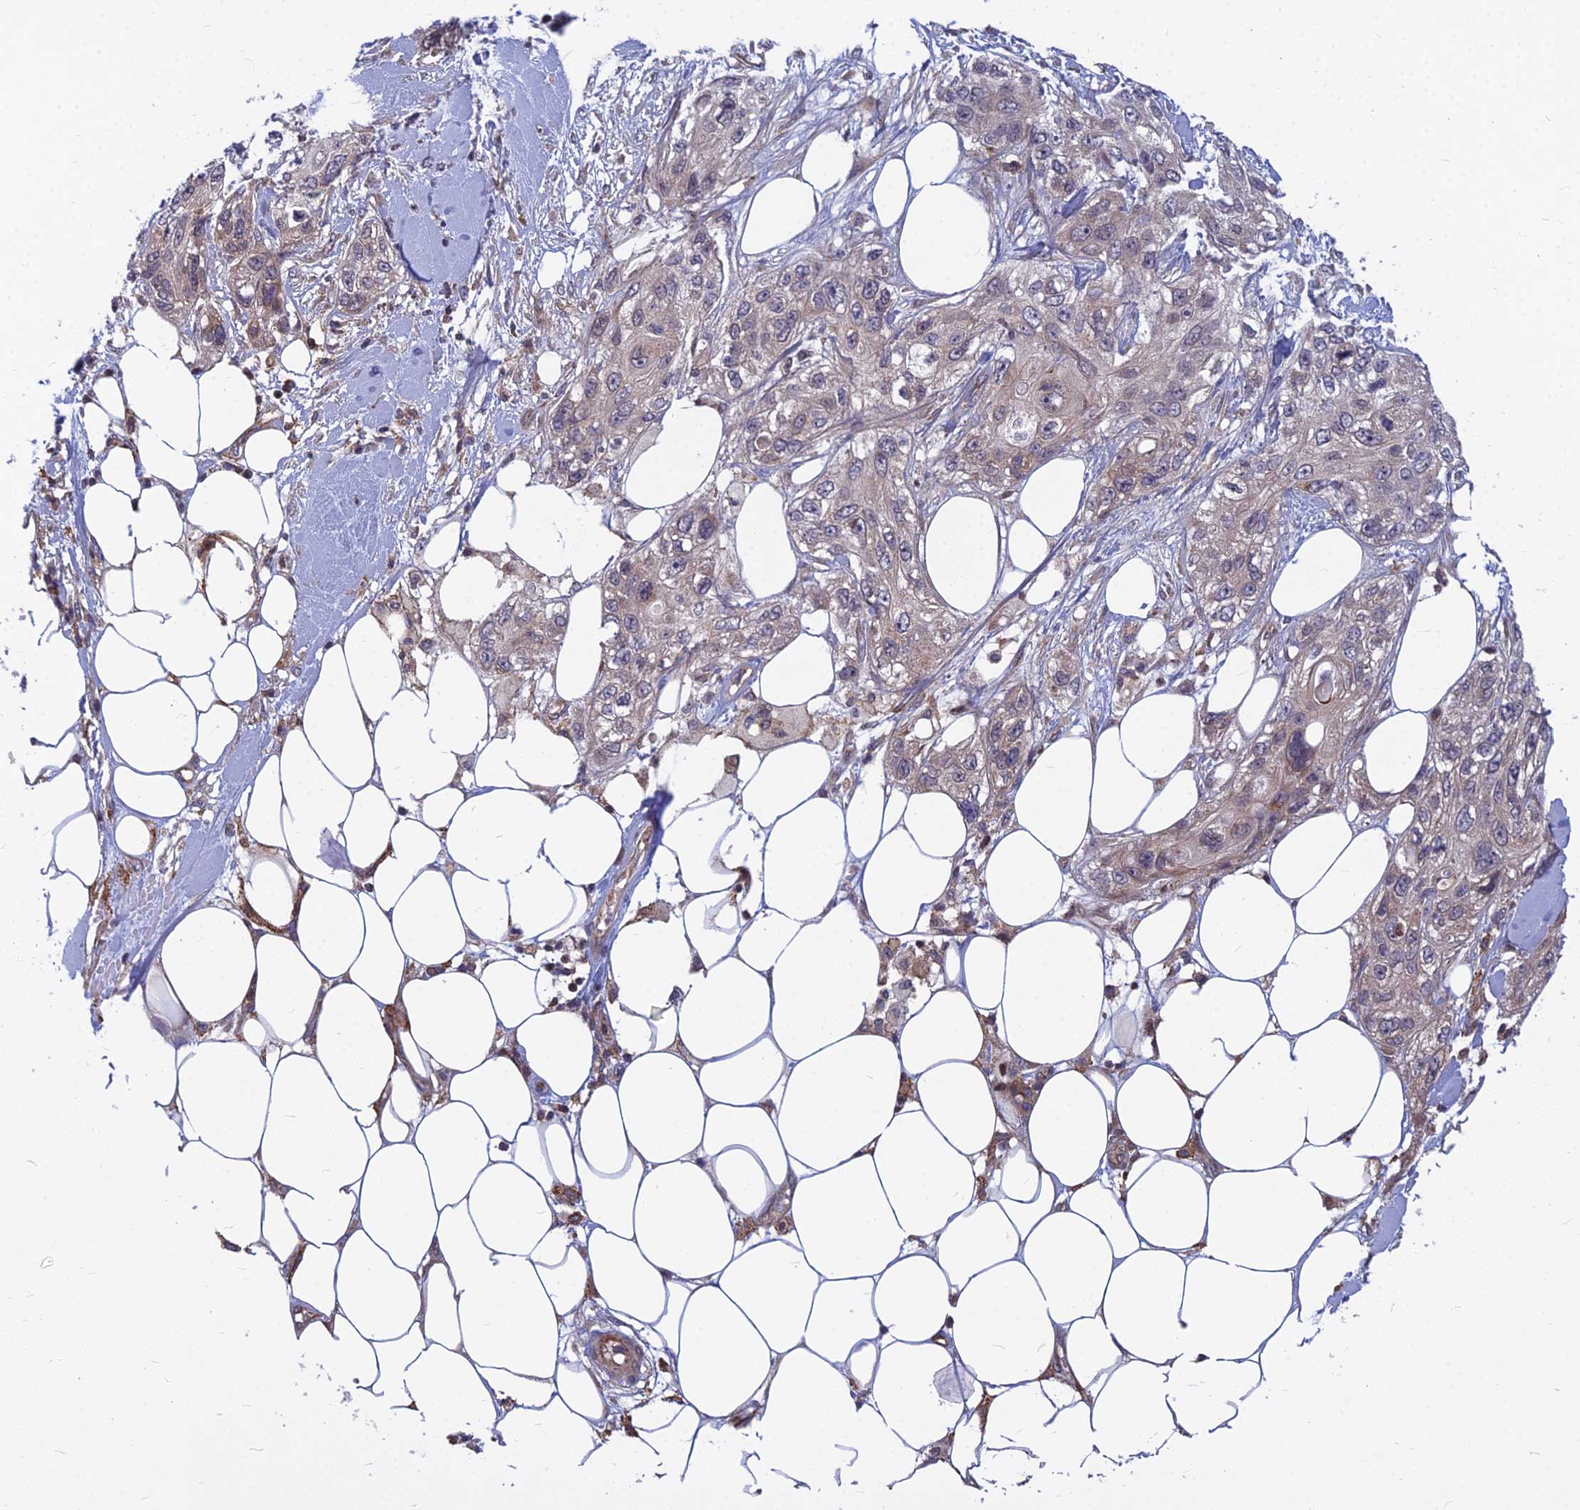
{"staining": {"intensity": "weak", "quantity": ">75%", "location": "cytoplasmic/membranous"}, "tissue": "skin cancer", "cell_type": "Tumor cells", "image_type": "cancer", "snomed": [{"axis": "morphology", "description": "Normal tissue, NOS"}, {"axis": "morphology", "description": "Squamous cell carcinoma, NOS"}, {"axis": "topography", "description": "Skin"}], "caption": "An IHC photomicrograph of neoplastic tissue is shown. Protein staining in brown labels weak cytoplasmic/membranous positivity in skin squamous cell carcinoma within tumor cells. (Brightfield microscopy of DAB IHC at high magnification).", "gene": "COMMD2", "patient": {"sex": "male", "age": 72}}